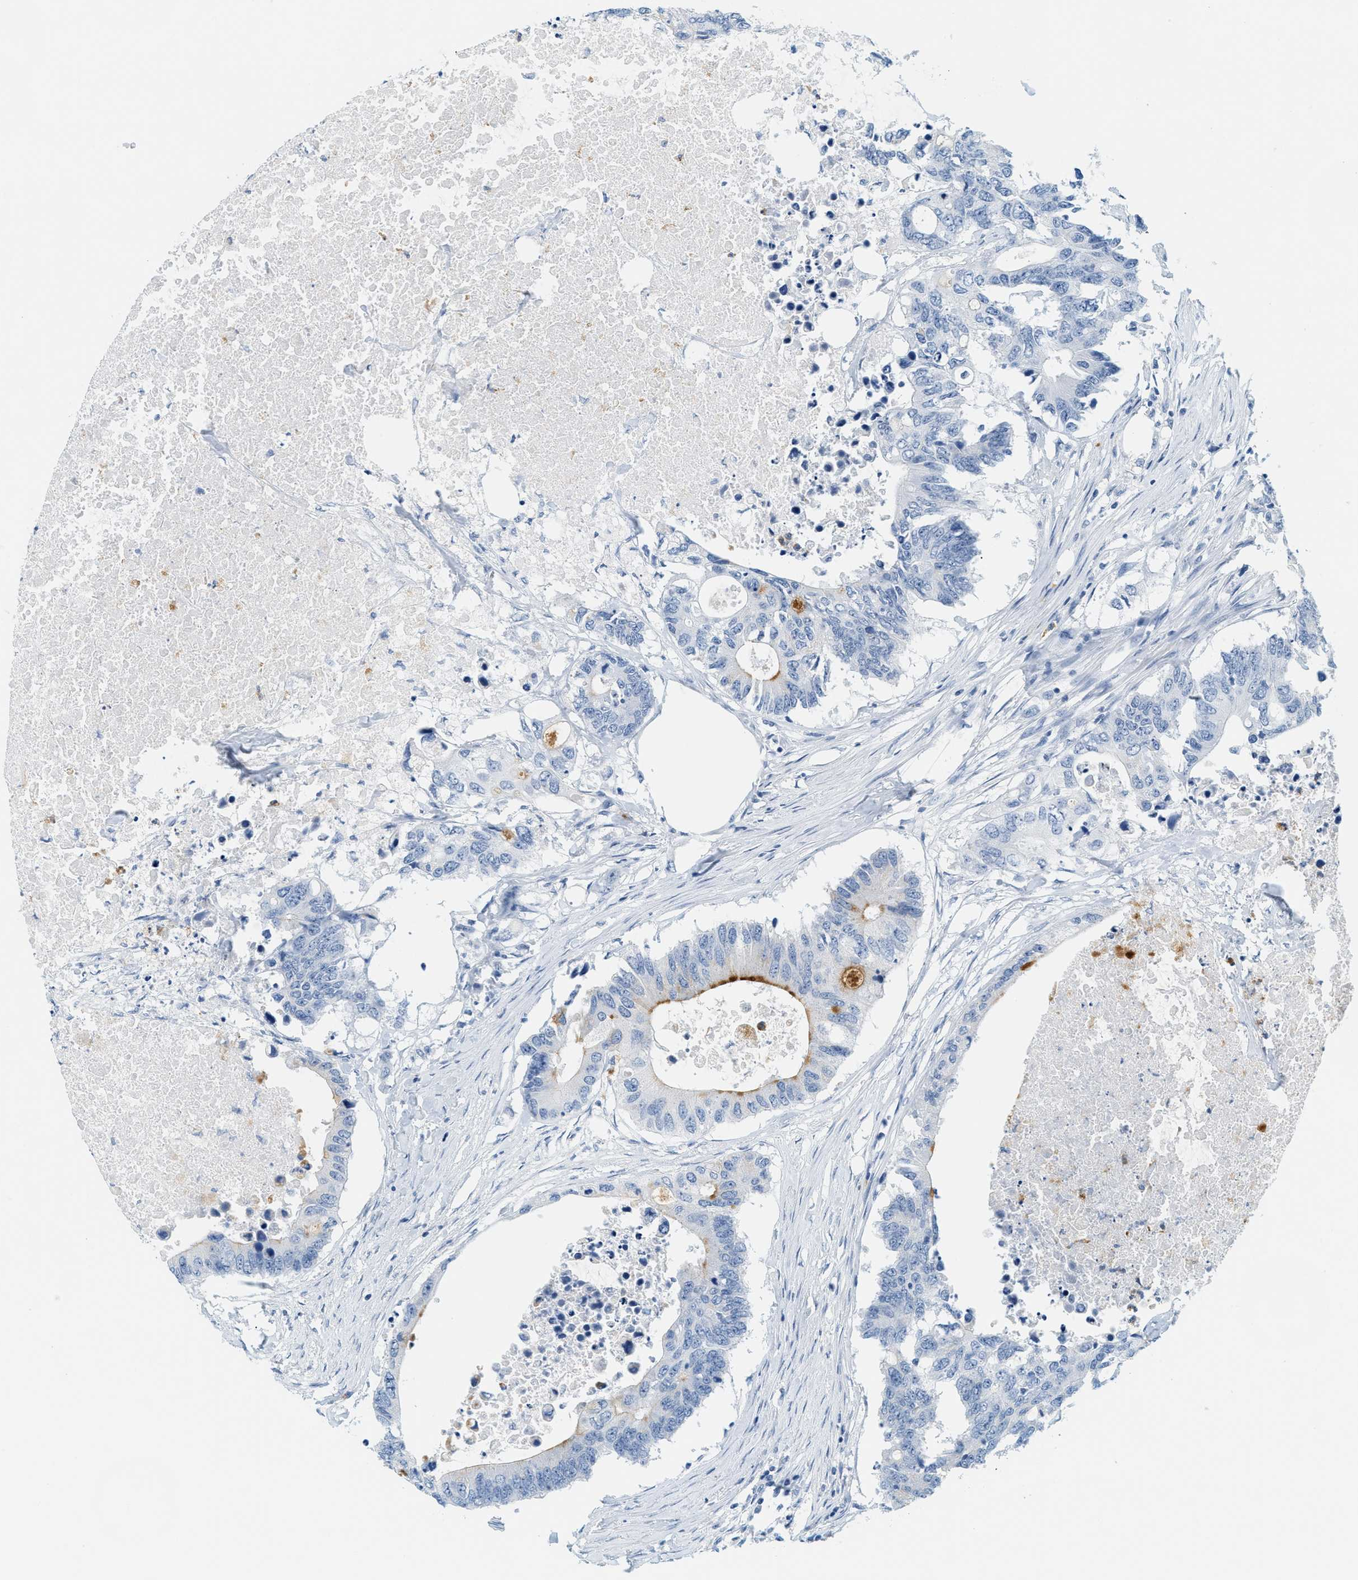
{"staining": {"intensity": "moderate", "quantity": "<25%", "location": "cytoplasmic/membranous"}, "tissue": "colorectal cancer", "cell_type": "Tumor cells", "image_type": "cancer", "snomed": [{"axis": "morphology", "description": "Adenocarcinoma, NOS"}, {"axis": "topography", "description": "Colon"}], "caption": "Colorectal cancer stained for a protein (brown) shows moderate cytoplasmic/membranous positive positivity in about <25% of tumor cells.", "gene": "LCN2", "patient": {"sex": "male", "age": 71}}